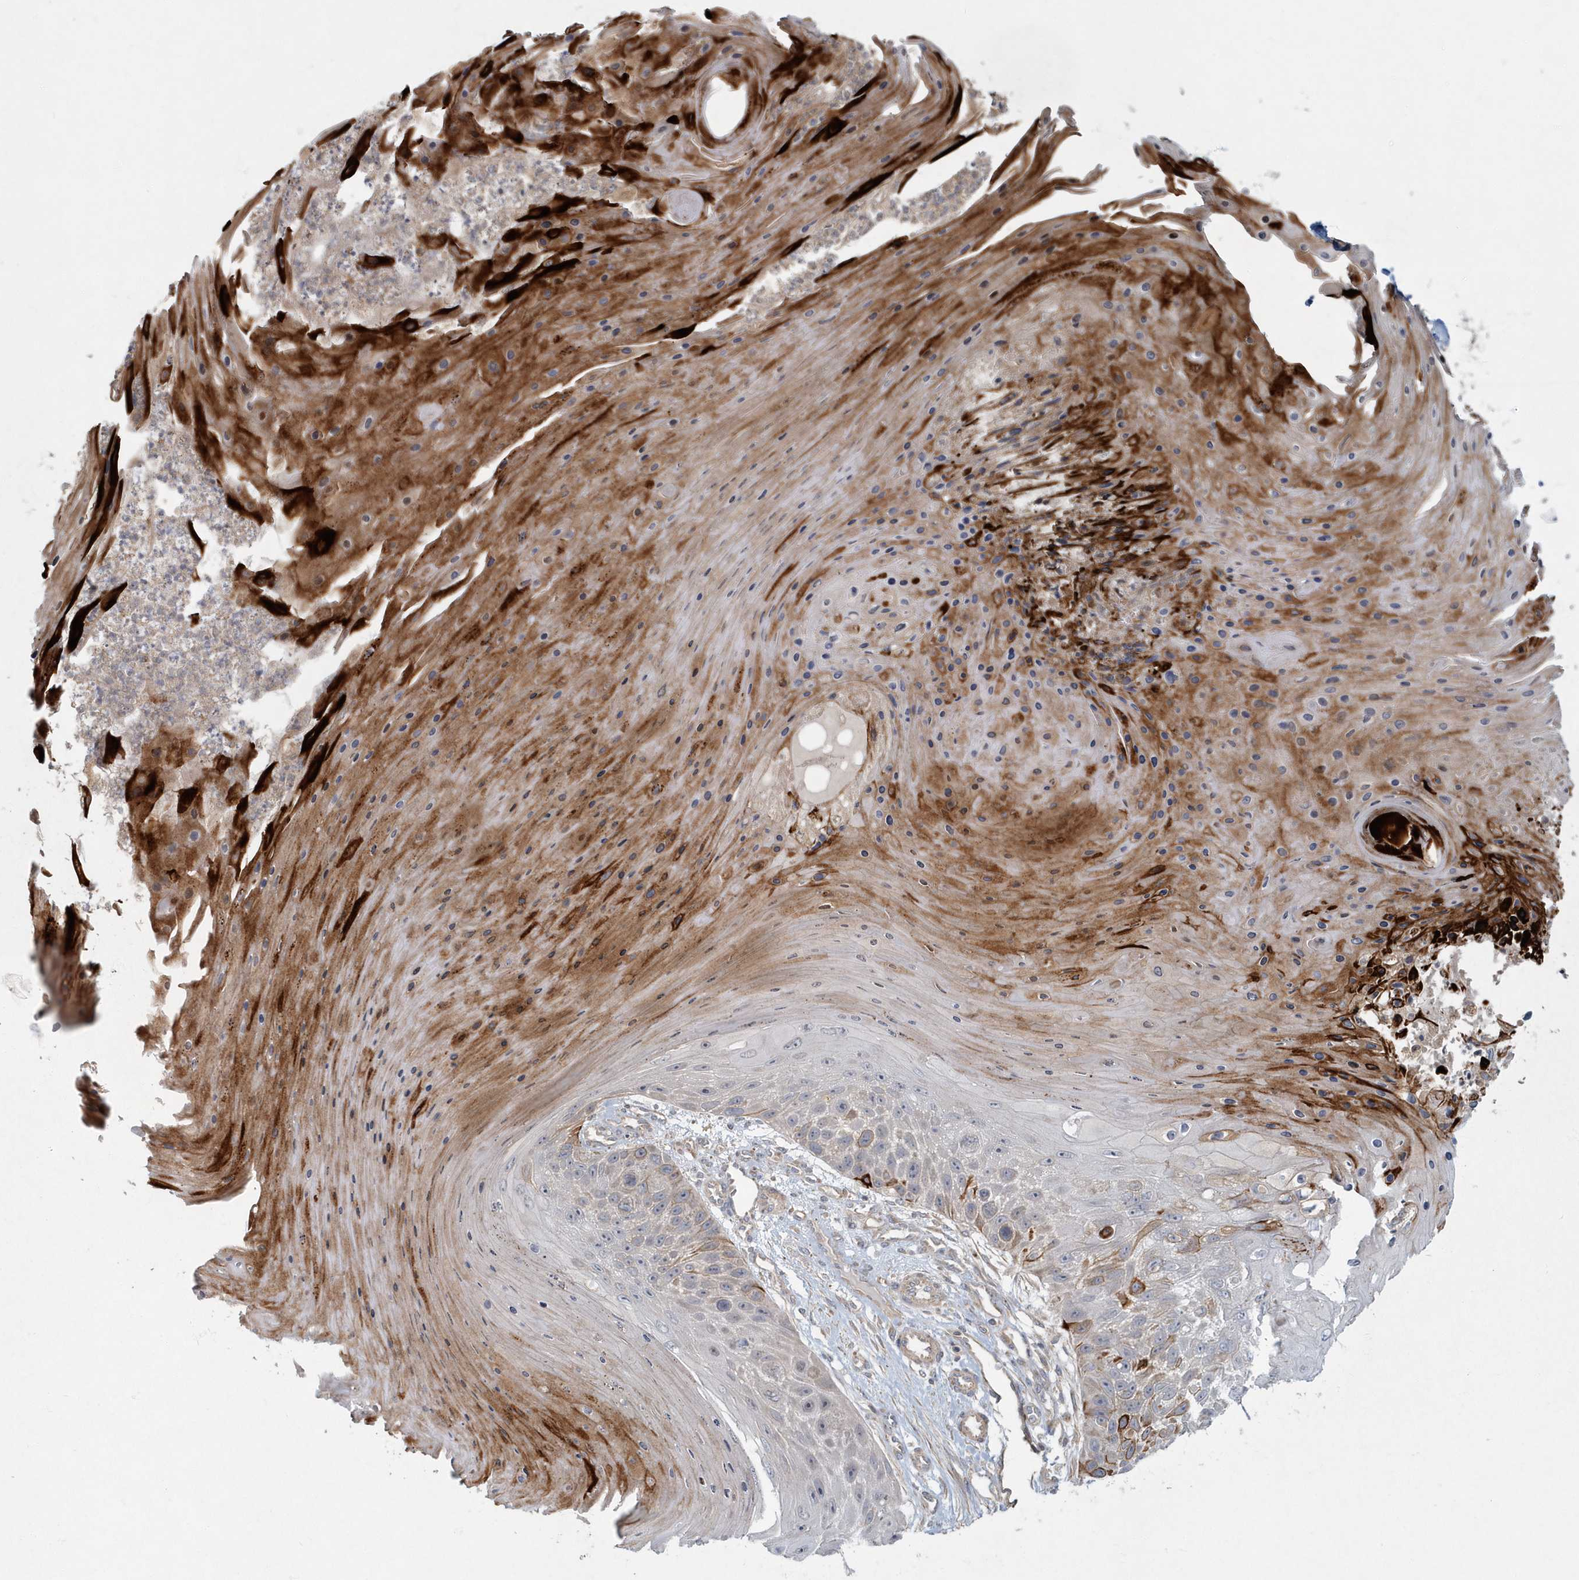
{"staining": {"intensity": "moderate", "quantity": "<25%", "location": "cytoplasmic/membranous"}, "tissue": "skin cancer", "cell_type": "Tumor cells", "image_type": "cancer", "snomed": [{"axis": "morphology", "description": "Squamous cell carcinoma, NOS"}, {"axis": "topography", "description": "Skin"}], "caption": "Protein staining by immunohistochemistry displays moderate cytoplasmic/membranous staining in approximately <25% of tumor cells in skin cancer (squamous cell carcinoma).", "gene": "ARHGEF38", "patient": {"sex": "female", "age": 88}}